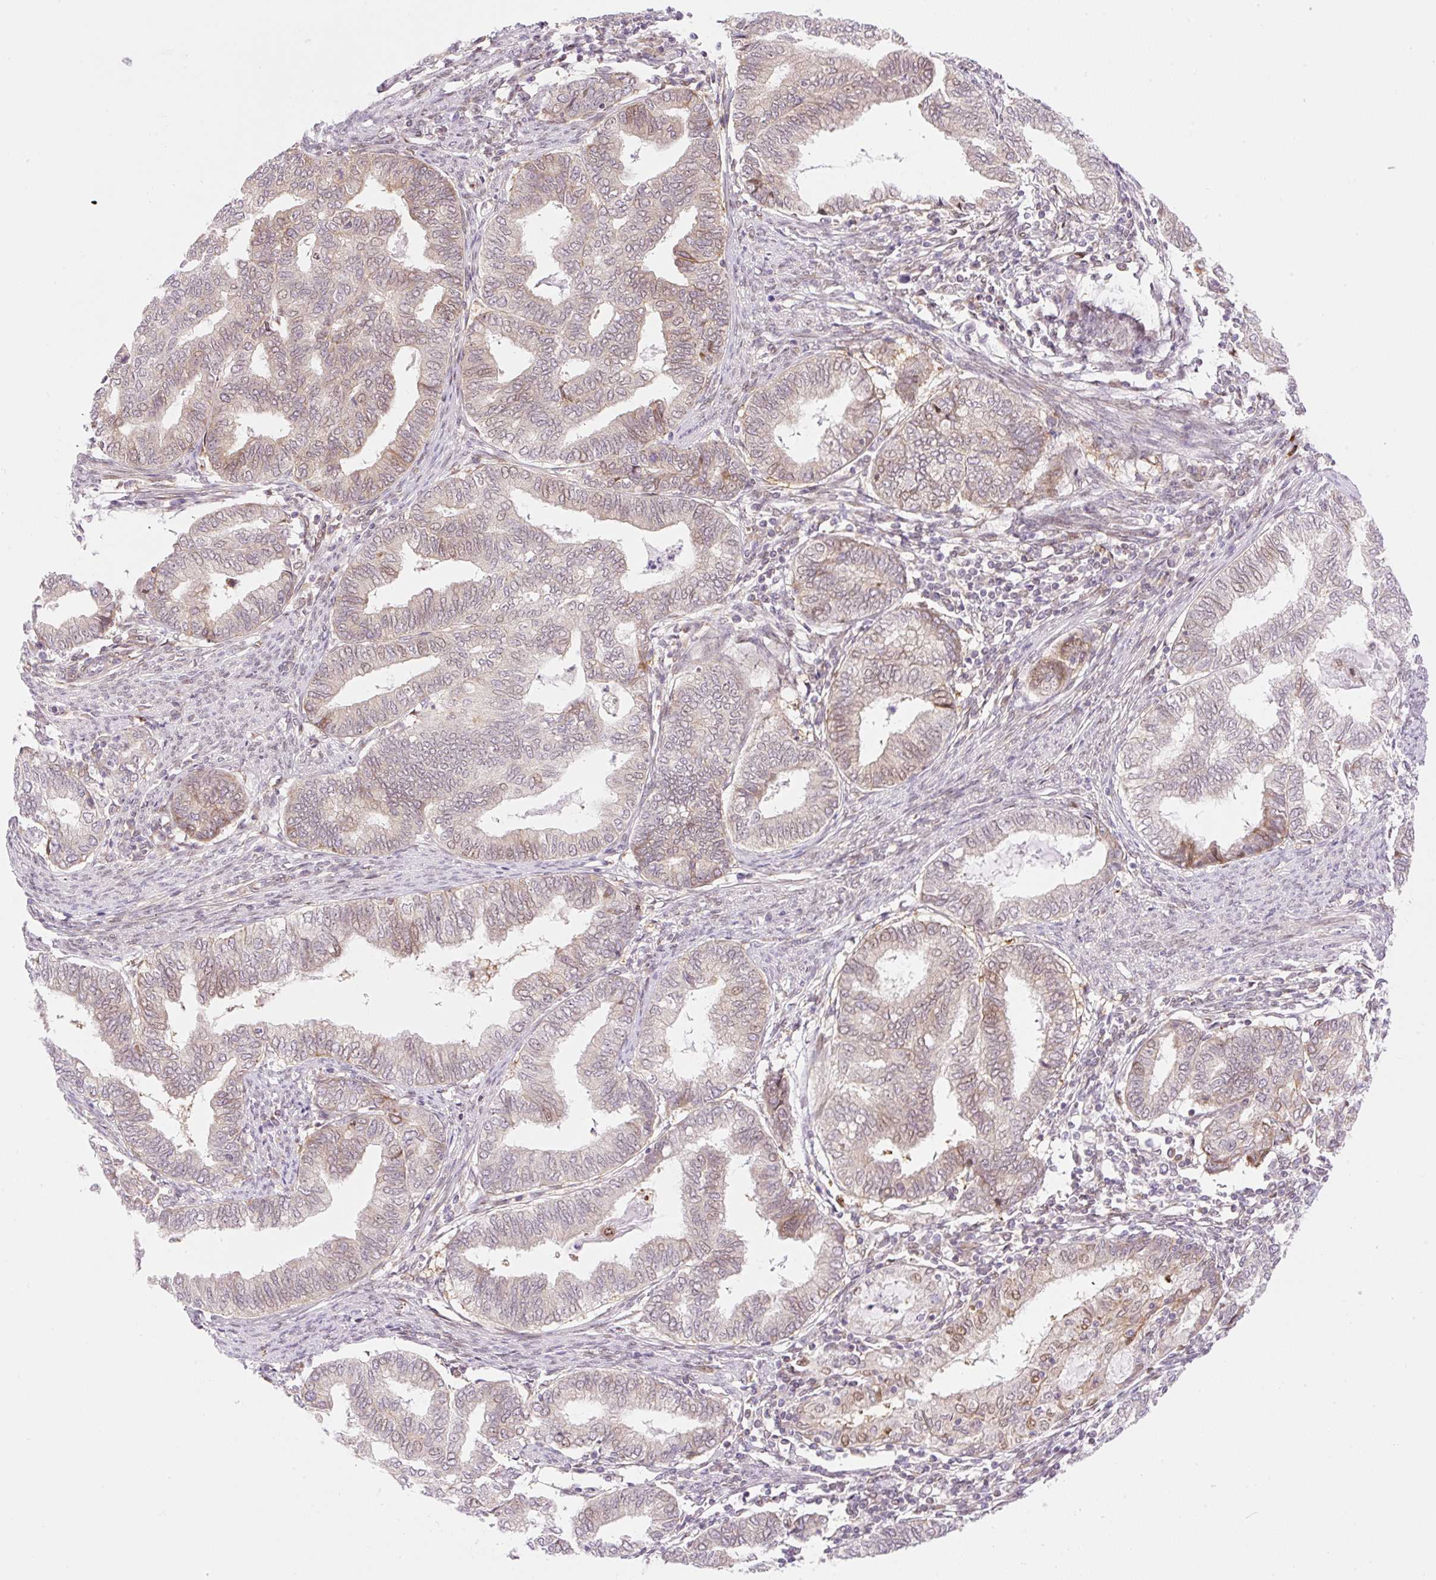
{"staining": {"intensity": "weak", "quantity": "25%-75%", "location": "cytoplasmic/membranous,nuclear"}, "tissue": "endometrial cancer", "cell_type": "Tumor cells", "image_type": "cancer", "snomed": [{"axis": "morphology", "description": "Adenocarcinoma, NOS"}, {"axis": "topography", "description": "Endometrium"}], "caption": "Brown immunohistochemical staining in adenocarcinoma (endometrial) exhibits weak cytoplasmic/membranous and nuclear expression in approximately 25%-75% of tumor cells.", "gene": "ZFP41", "patient": {"sex": "female", "age": 79}}